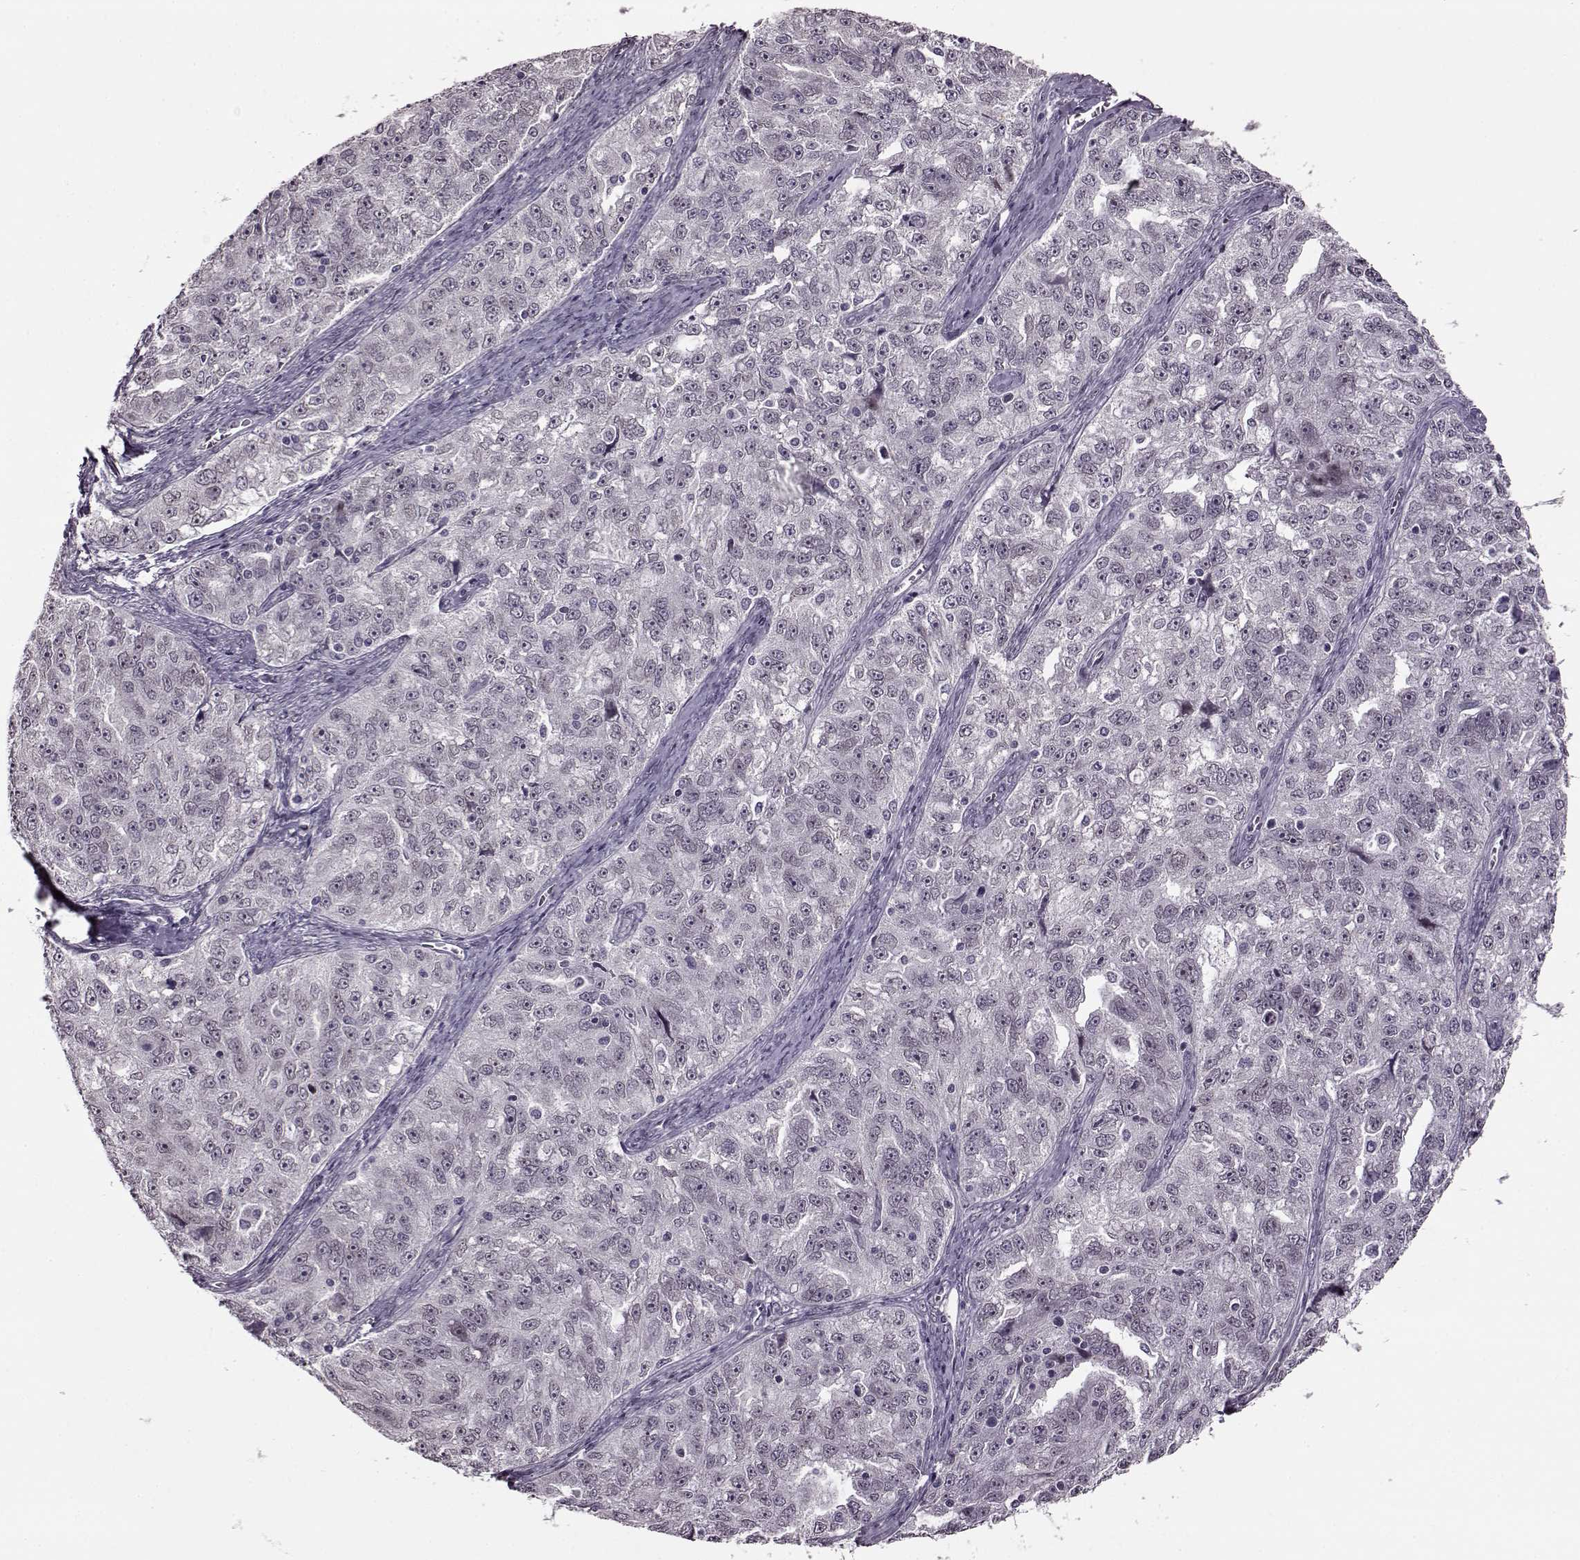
{"staining": {"intensity": "negative", "quantity": "none", "location": "none"}, "tissue": "ovarian cancer", "cell_type": "Tumor cells", "image_type": "cancer", "snomed": [{"axis": "morphology", "description": "Cystadenocarcinoma, serous, NOS"}, {"axis": "topography", "description": "Ovary"}], "caption": "Serous cystadenocarcinoma (ovarian) was stained to show a protein in brown. There is no significant expression in tumor cells.", "gene": "STX1B", "patient": {"sex": "female", "age": 51}}